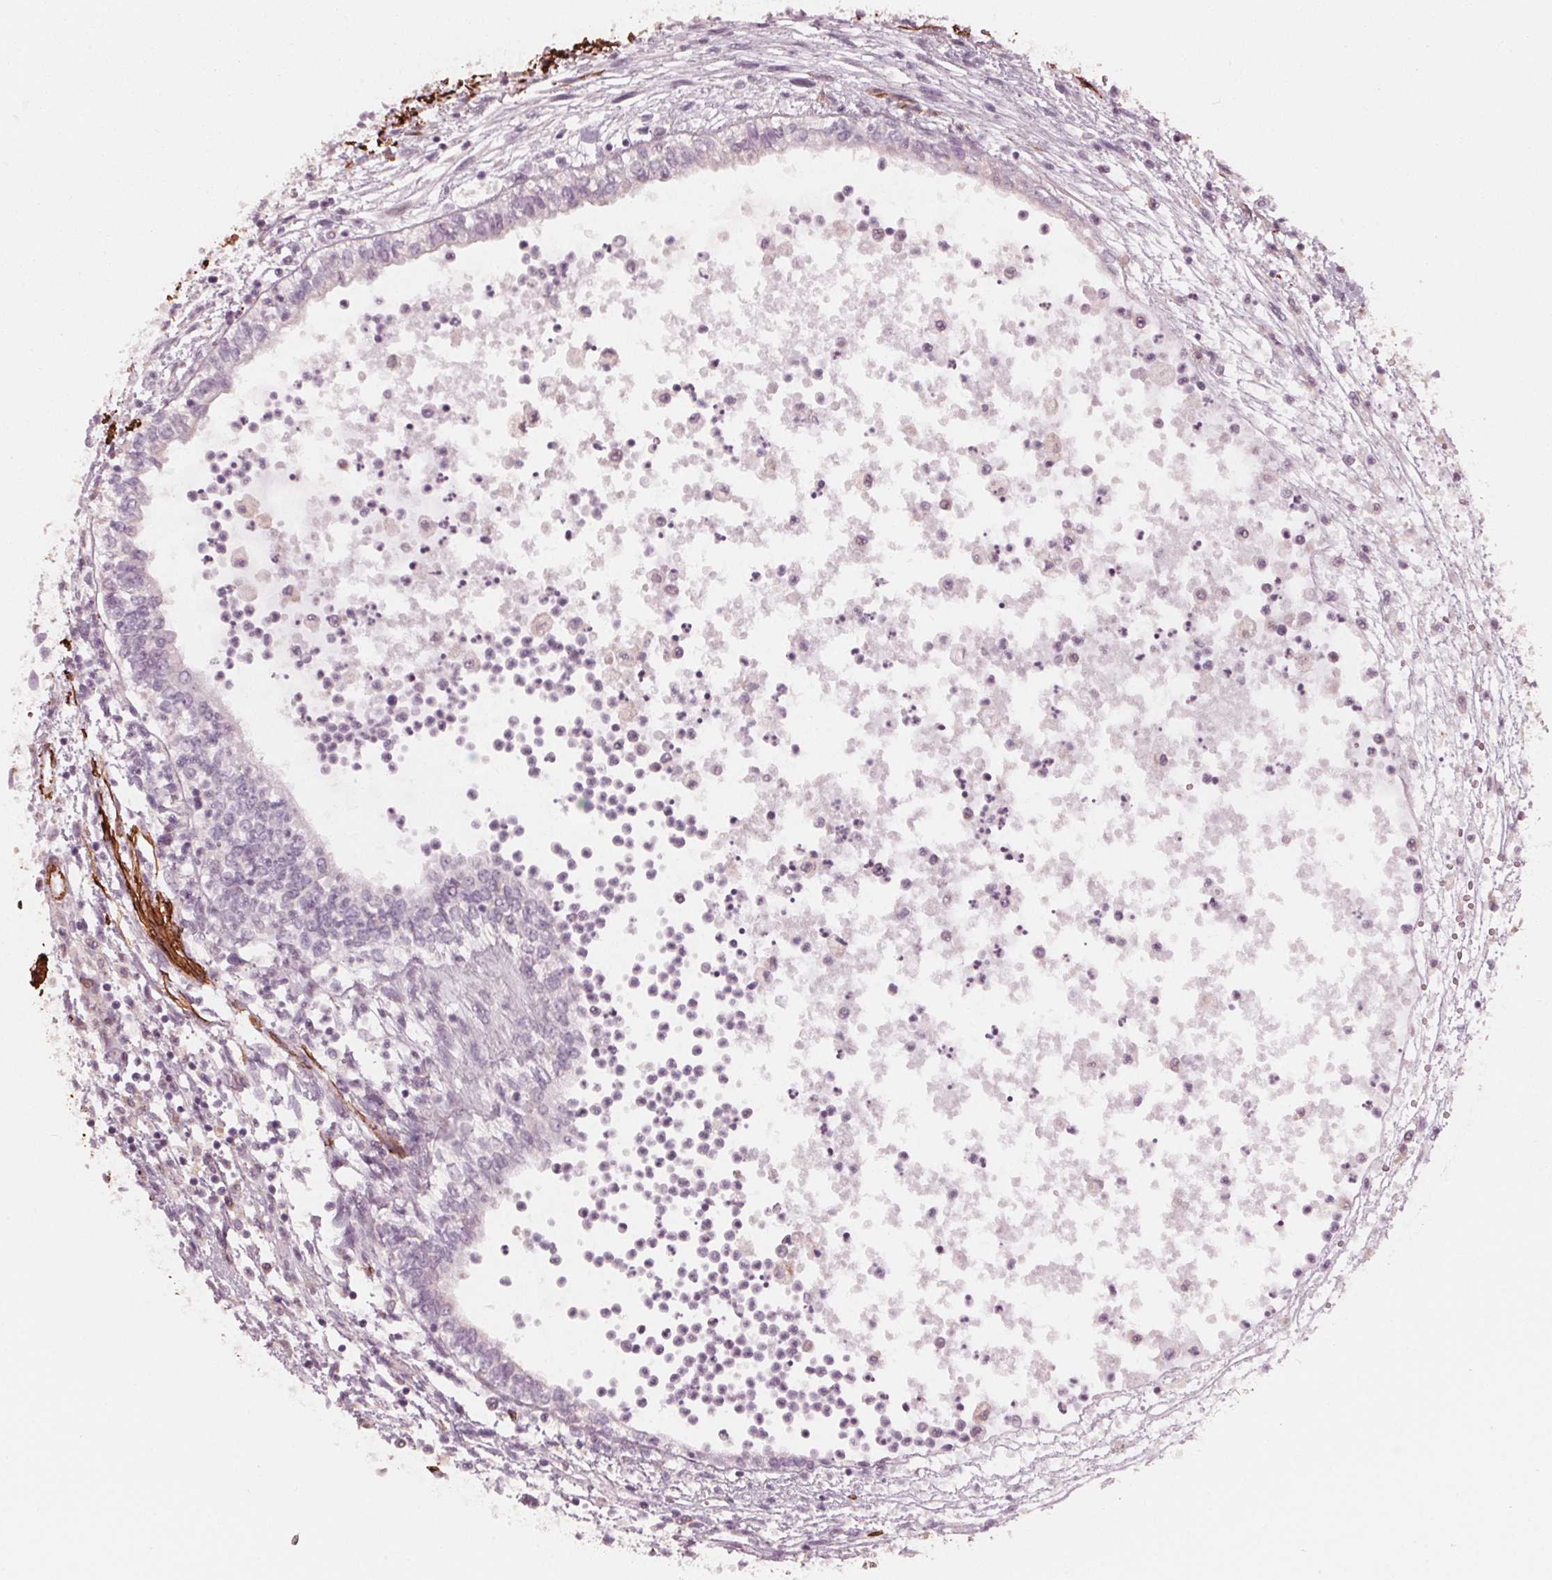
{"staining": {"intensity": "negative", "quantity": "none", "location": "none"}, "tissue": "testis cancer", "cell_type": "Tumor cells", "image_type": "cancer", "snomed": [{"axis": "morphology", "description": "Carcinoma, Embryonal, NOS"}, {"axis": "topography", "description": "Testis"}], "caption": "Tumor cells show no significant staining in testis cancer (embryonal carcinoma). The staining is performed using DAB (3,3'-diaminobenzidine) brown chromogen with nuclei counter-stained in using hematoxylin.", "gene": "MIER3", "patient": {"sex": "male", "age": 37}}